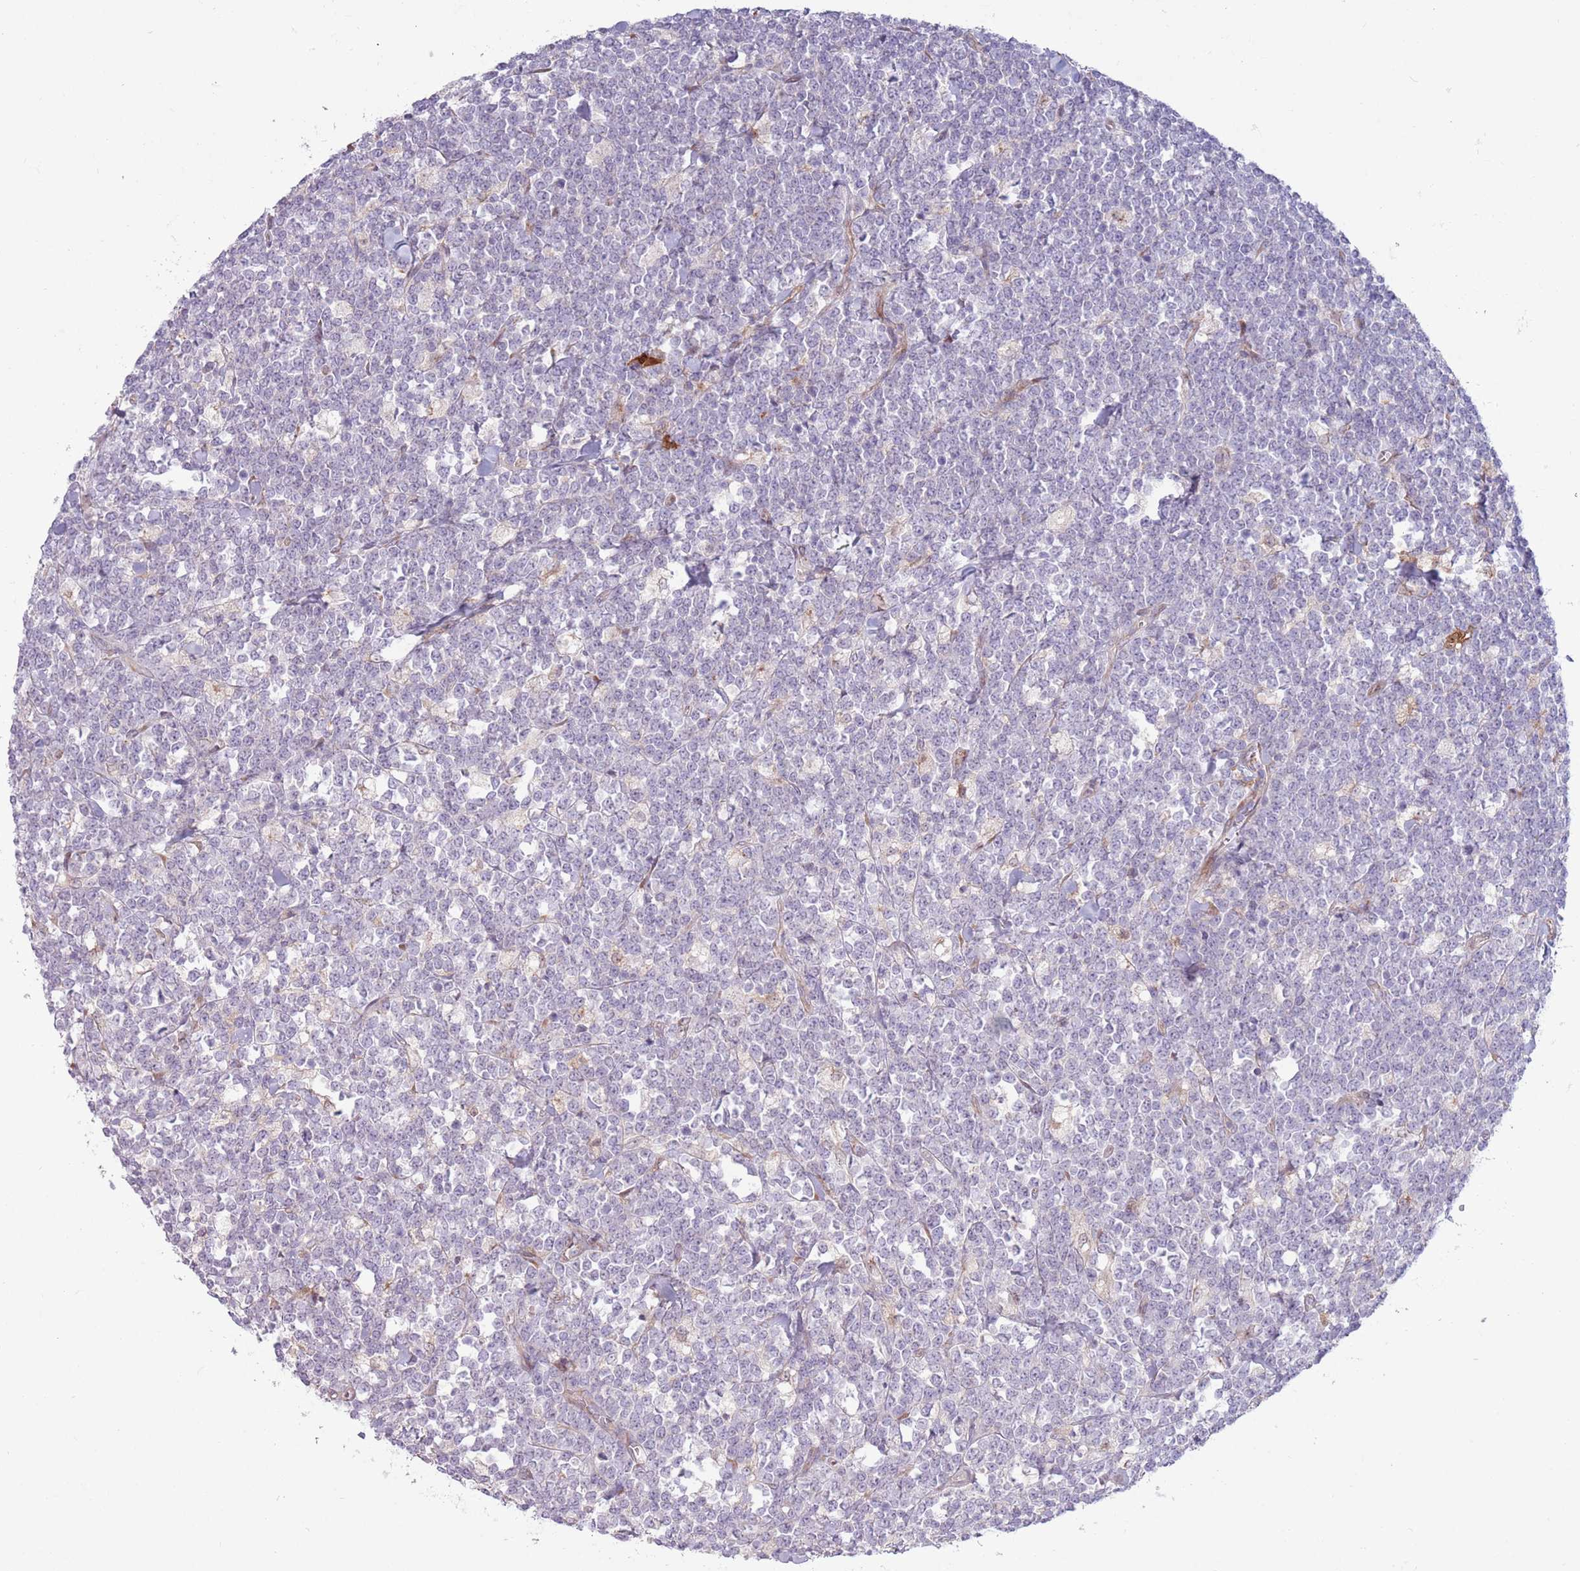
{"staining": {"intensity": "negative", "quantity": "none", "location": "none"}, "tissue": "lymphoma", "cell_type": "Tumor cells", "image_type": "cancer", "snomed": [{"axis": "morphology", "description": "Malignant lymphoma, non-Hodgkin's type, High grade"}, {"axis": "topography", "description": "Small intestine"}], "caption": "Tumor cells show no significant protein positivity in lymphoma.", "gene": "CCDC150", "patient": {"sex": "male", "age": 8}}